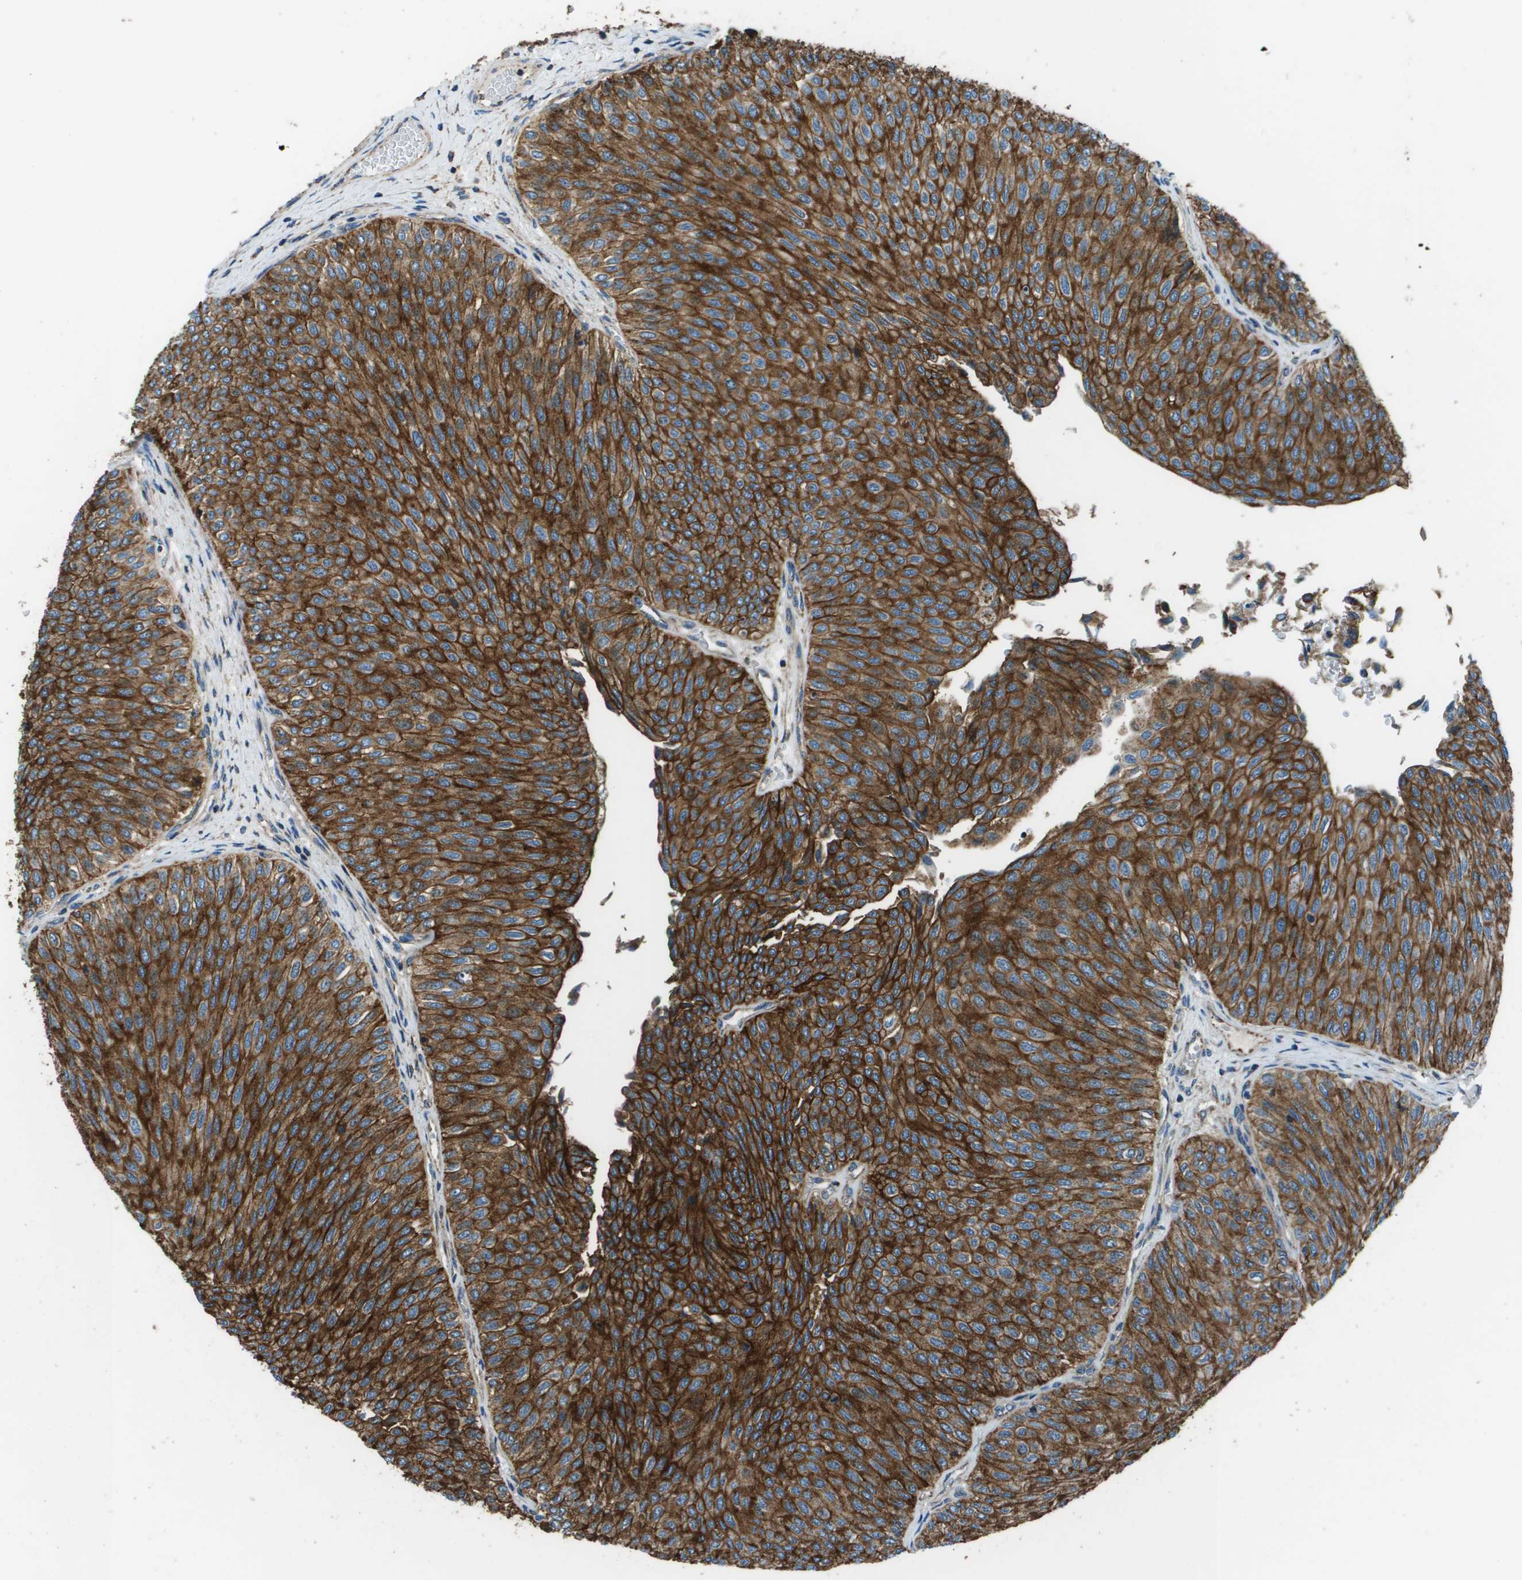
{"staining": {"intensity": "strong", "quantity": ">75%", "location": "cytoplasmic/membranous"}, "tissue": "urothelial cancer", "cell_type": "Tumor cells", "image_type": "cancer", "snomed": [{"axis": "morphology", "description": "Urothelial carcinoma, Low grade"}, {"axis": "topography", "description": "Urinary bladder"}], "caption": "This is an image of IHC staining of urothelial cancer, which shows strong positivity in the cytoplasmic/membranous of tumor cells.", "gene": "TMEM51", "patient": {"sex": "male", "age": 78}}